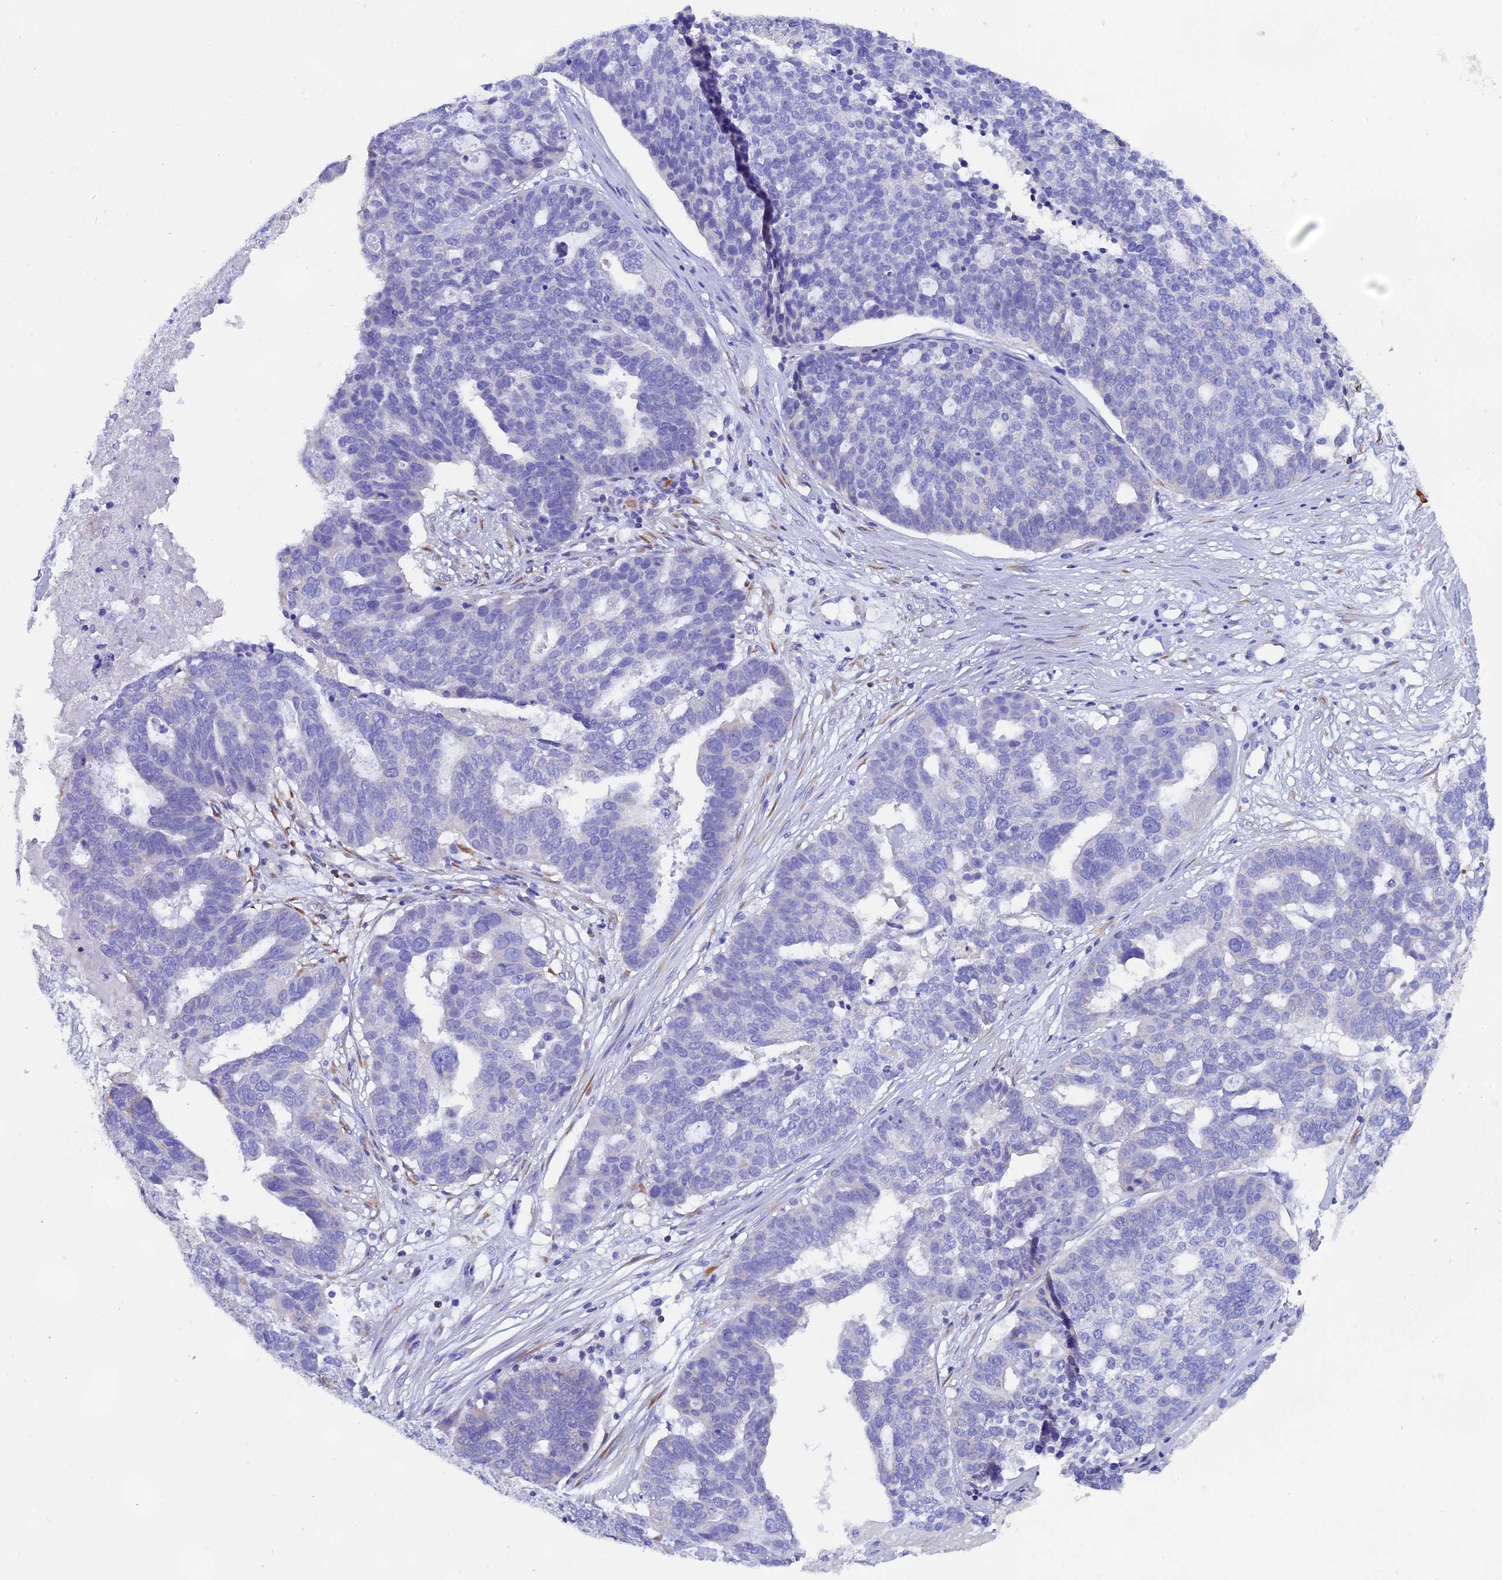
{"staining": {"intensity": "negative", "quantity": "none", "location": "none"}, "tissue": "ovarian cancer", "cell_type": "Tumor cells", "image_type": "cancer", "snomed": [{"axis": "morphology", "description": "Cystadenocarcinoma, serous, NOS"}, {"axis": "topography", "description": "Ovary"}], "caption": "The immunohistochemistry (IHC) image has no significant staining in tumor cells of serous cystadenocarcinoma (ovarian) tissue. Nuclei are stained in blue.", "gene": "FKBP11", "patient": {"sex": "female", "age": 59}}